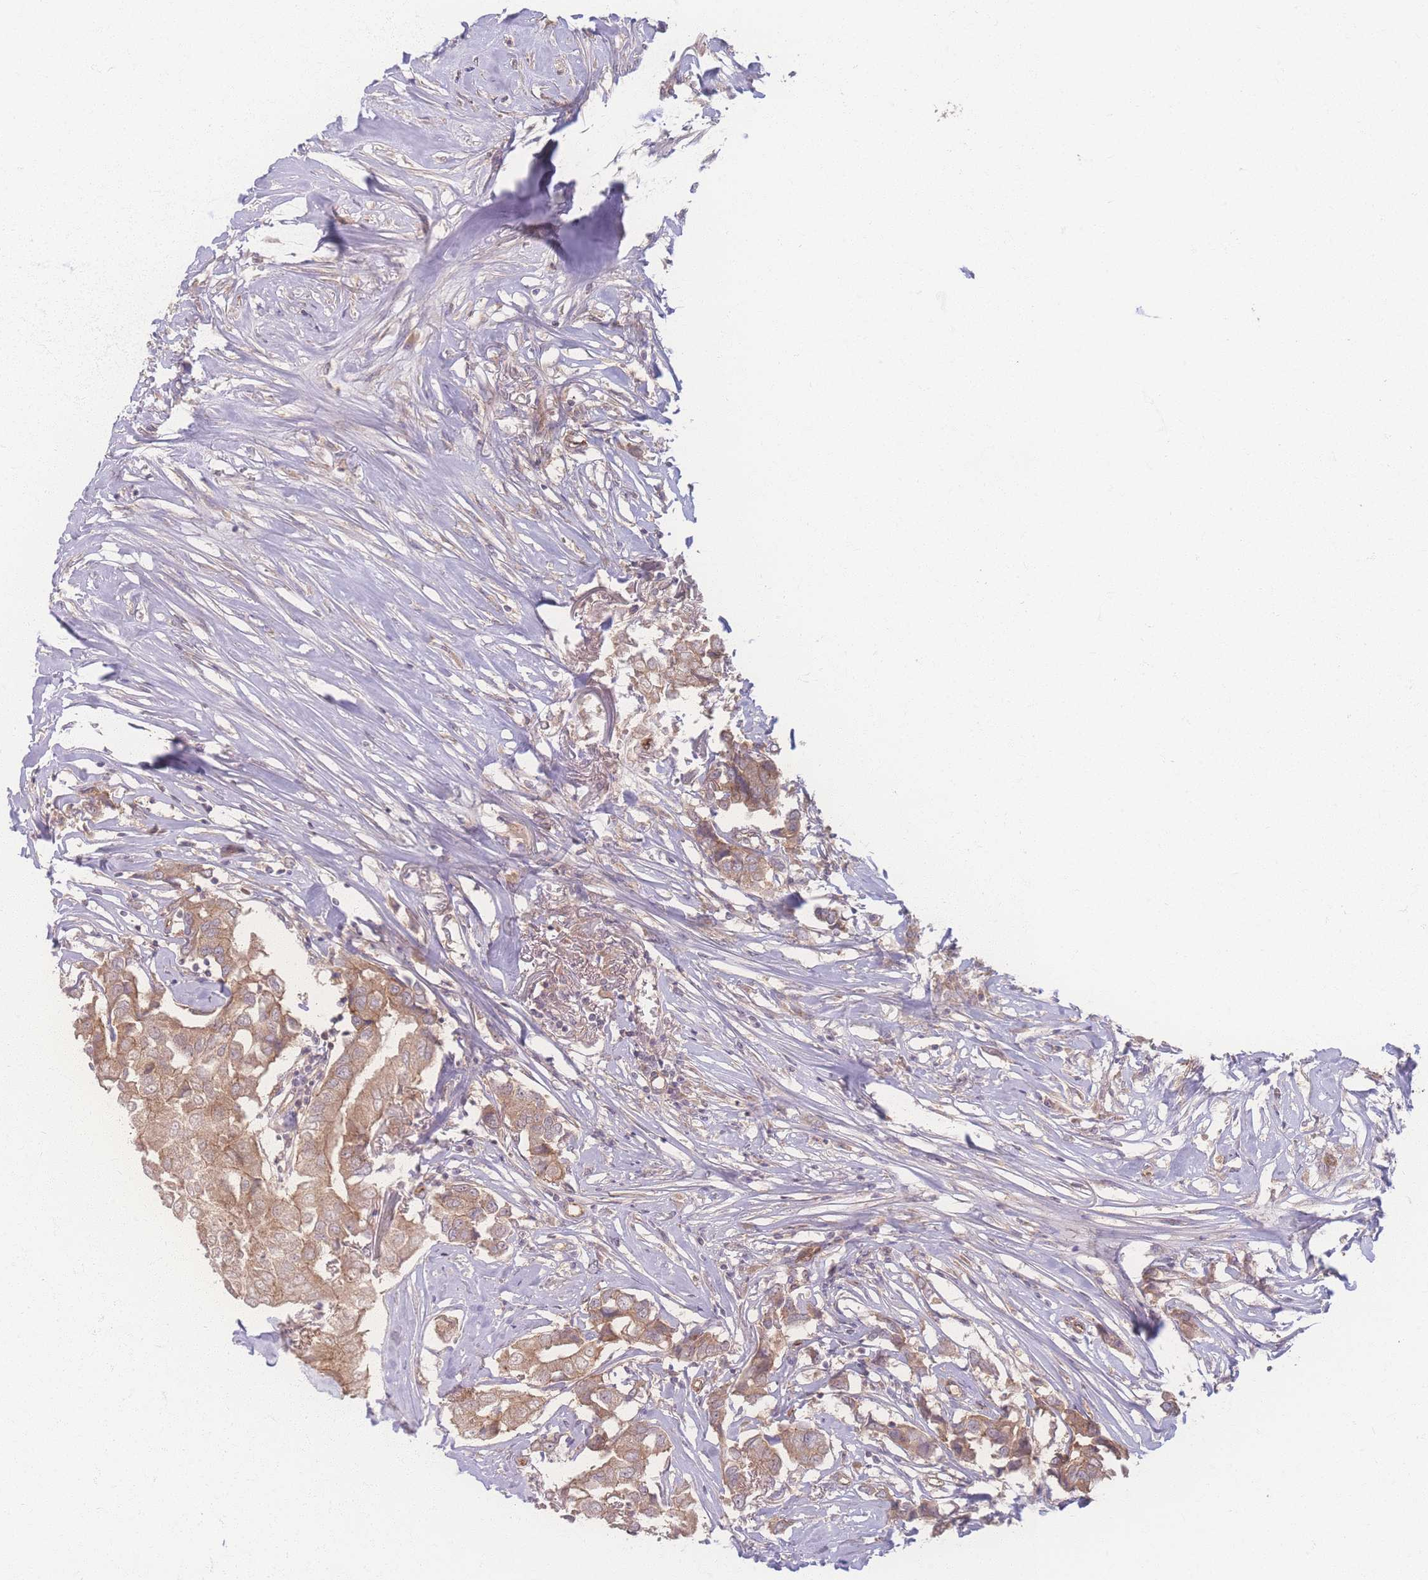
{"staining": {"intensity": "moderate", "quantity": ">75%", "location": "cytoplasmic/membranous"}, "tissue": "breast cancer", "cell_type": "Tumor cells", "image_type": "cancer", "snomed": [{"axis": "morphology", "description": "Duct carcinoma"}, {"axis": "topography", "description": "Breast"}], "caption": "A high-resolution histopathology image shows immunohistochemistry (IHC) staining of breast infiltrating ductal carcinoma, which shows moderate cytoplasmic/membranous positivity in about >75% of tumor cells.", "gene": "INSR", "patient": {"sex": "female", "age": 80}}